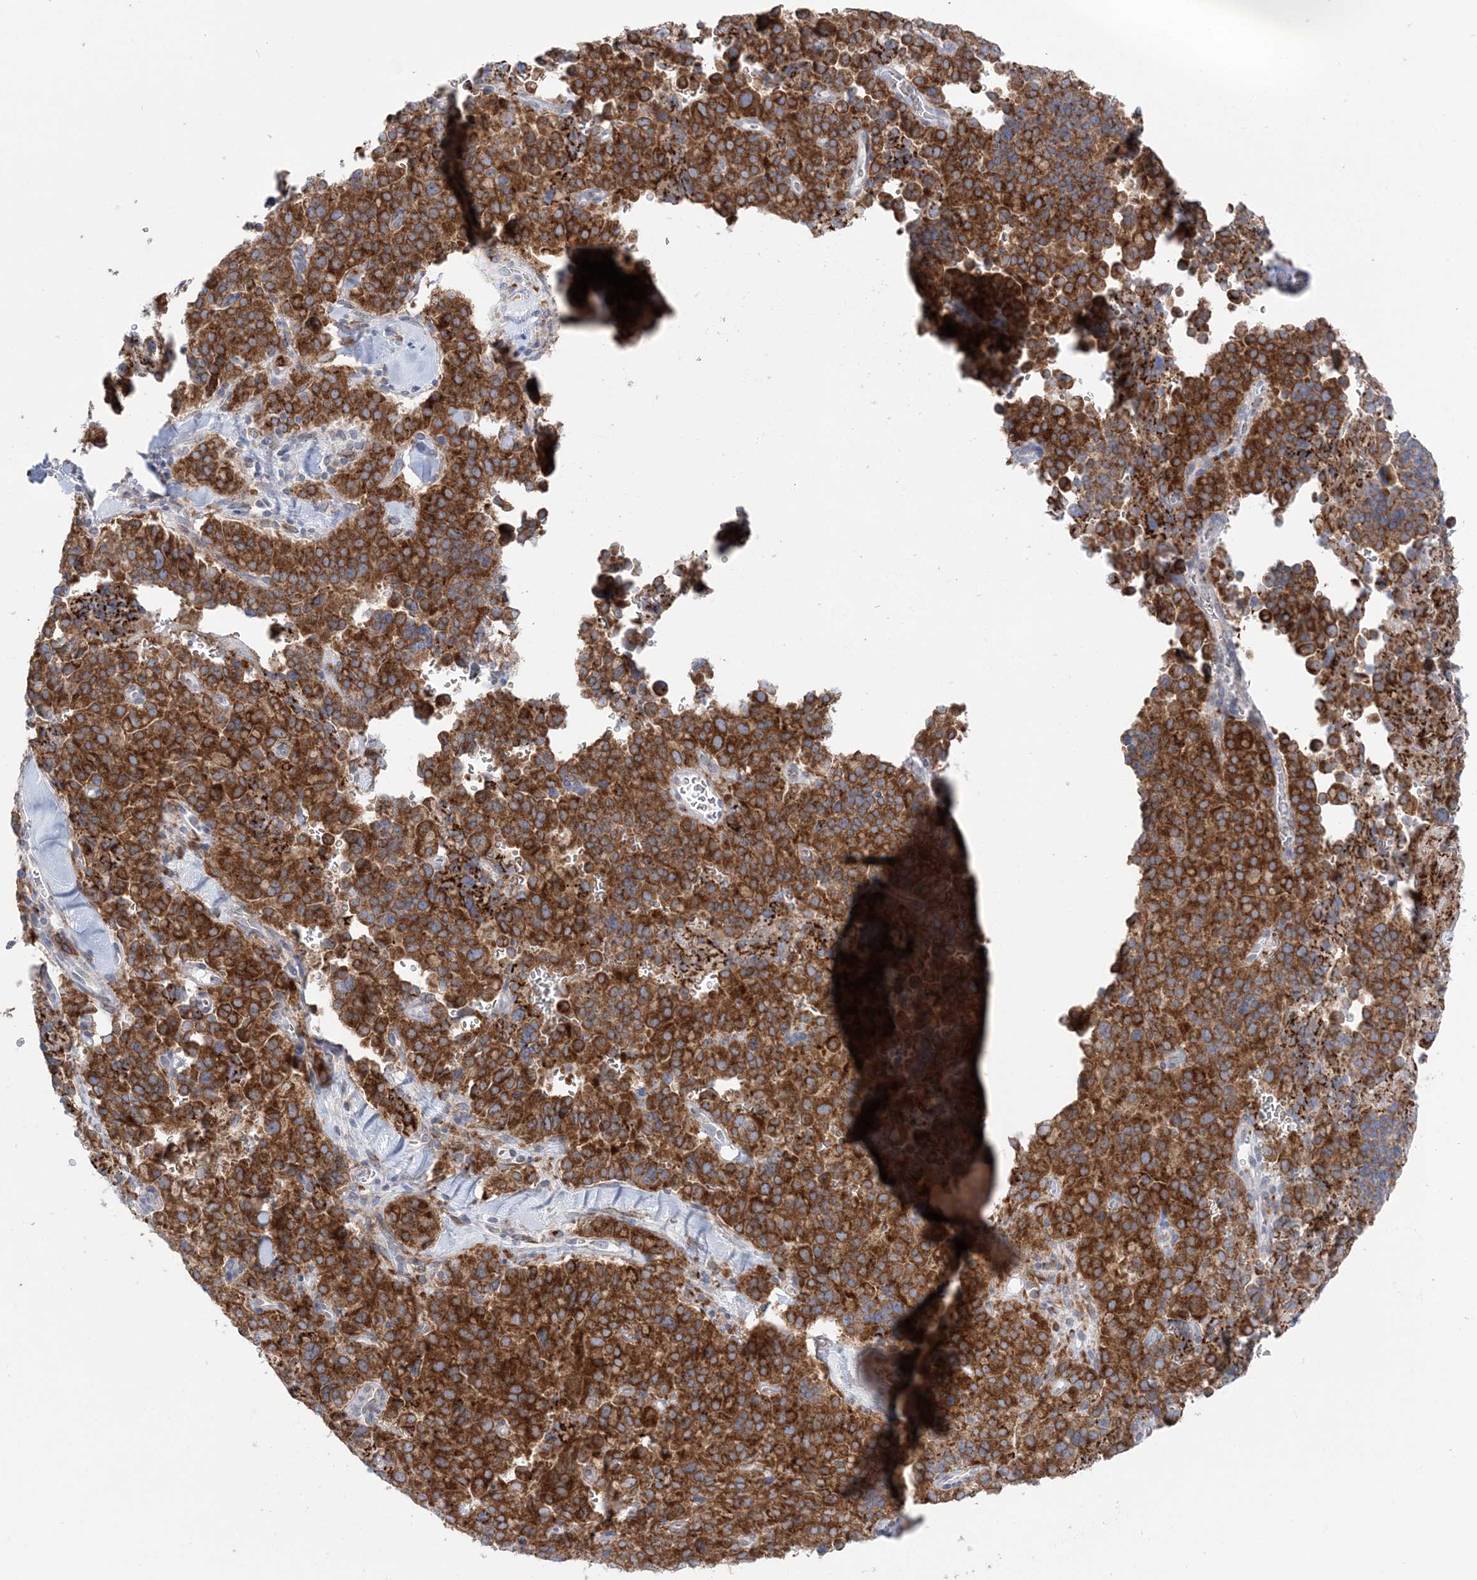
{"staining": {"intensity": "strong", "quantity": ">75%", "location": "cytoplasmic/membranous"}, "tissue": "pancreatic cancer", "cell_type": "Tumor cells", "image_type": "cancer", "snomed": [{"axis": "morphology", "description": "Adenocarcinoma, NOS"}, {"axis": "topography", "description": "Pancreas"}], "caption": "This photomicrograph displays adenocarcinoma (pancreatic) stained with IHC to label a protein in brown. The cytoplasmic/membranous of tumor cells show strong positivity for the protein. Nuclei are counter-stained blue.", "gene": "TMED10", "patient": {"sex": "male", "age": 65}}